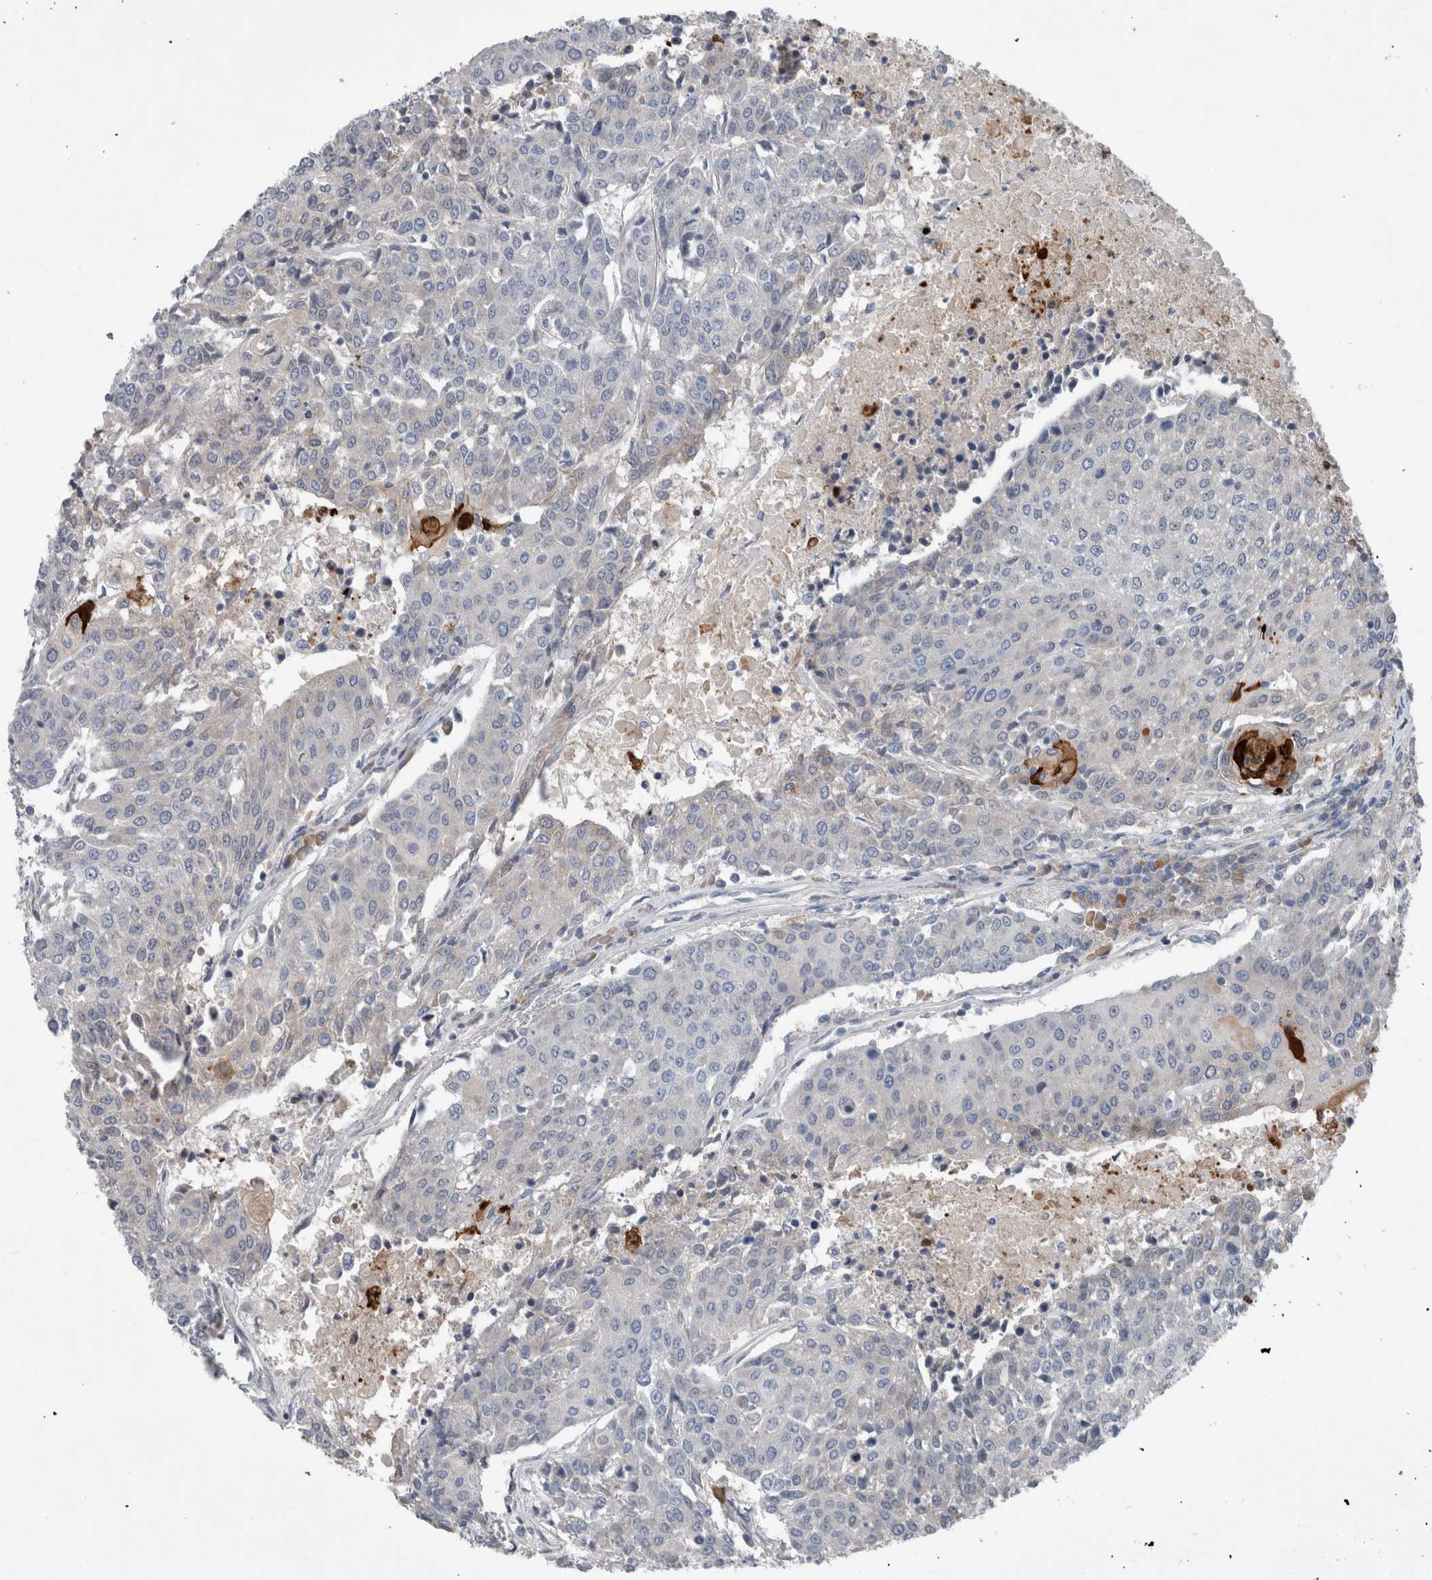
{"staining": {"intensity": "negative", "quantity": "none", "location": "none"}, "tissue": "urothelial cancer", "cell_type": "Tumor cells", "image_type": "cancer", "snomed": [{"axis": "morphology", "description": "Urothelial carcinoma, High grade"}, {"axis": "topography", "description": "Urinary bladder"}], "caption": "This is a image of immunohistochemistry staining of urothelial carcinoma (high-grade), which shows no positivity in tumor cells.", "gene": "CRNN", "patient": {"sex": "female", "age": 85}}